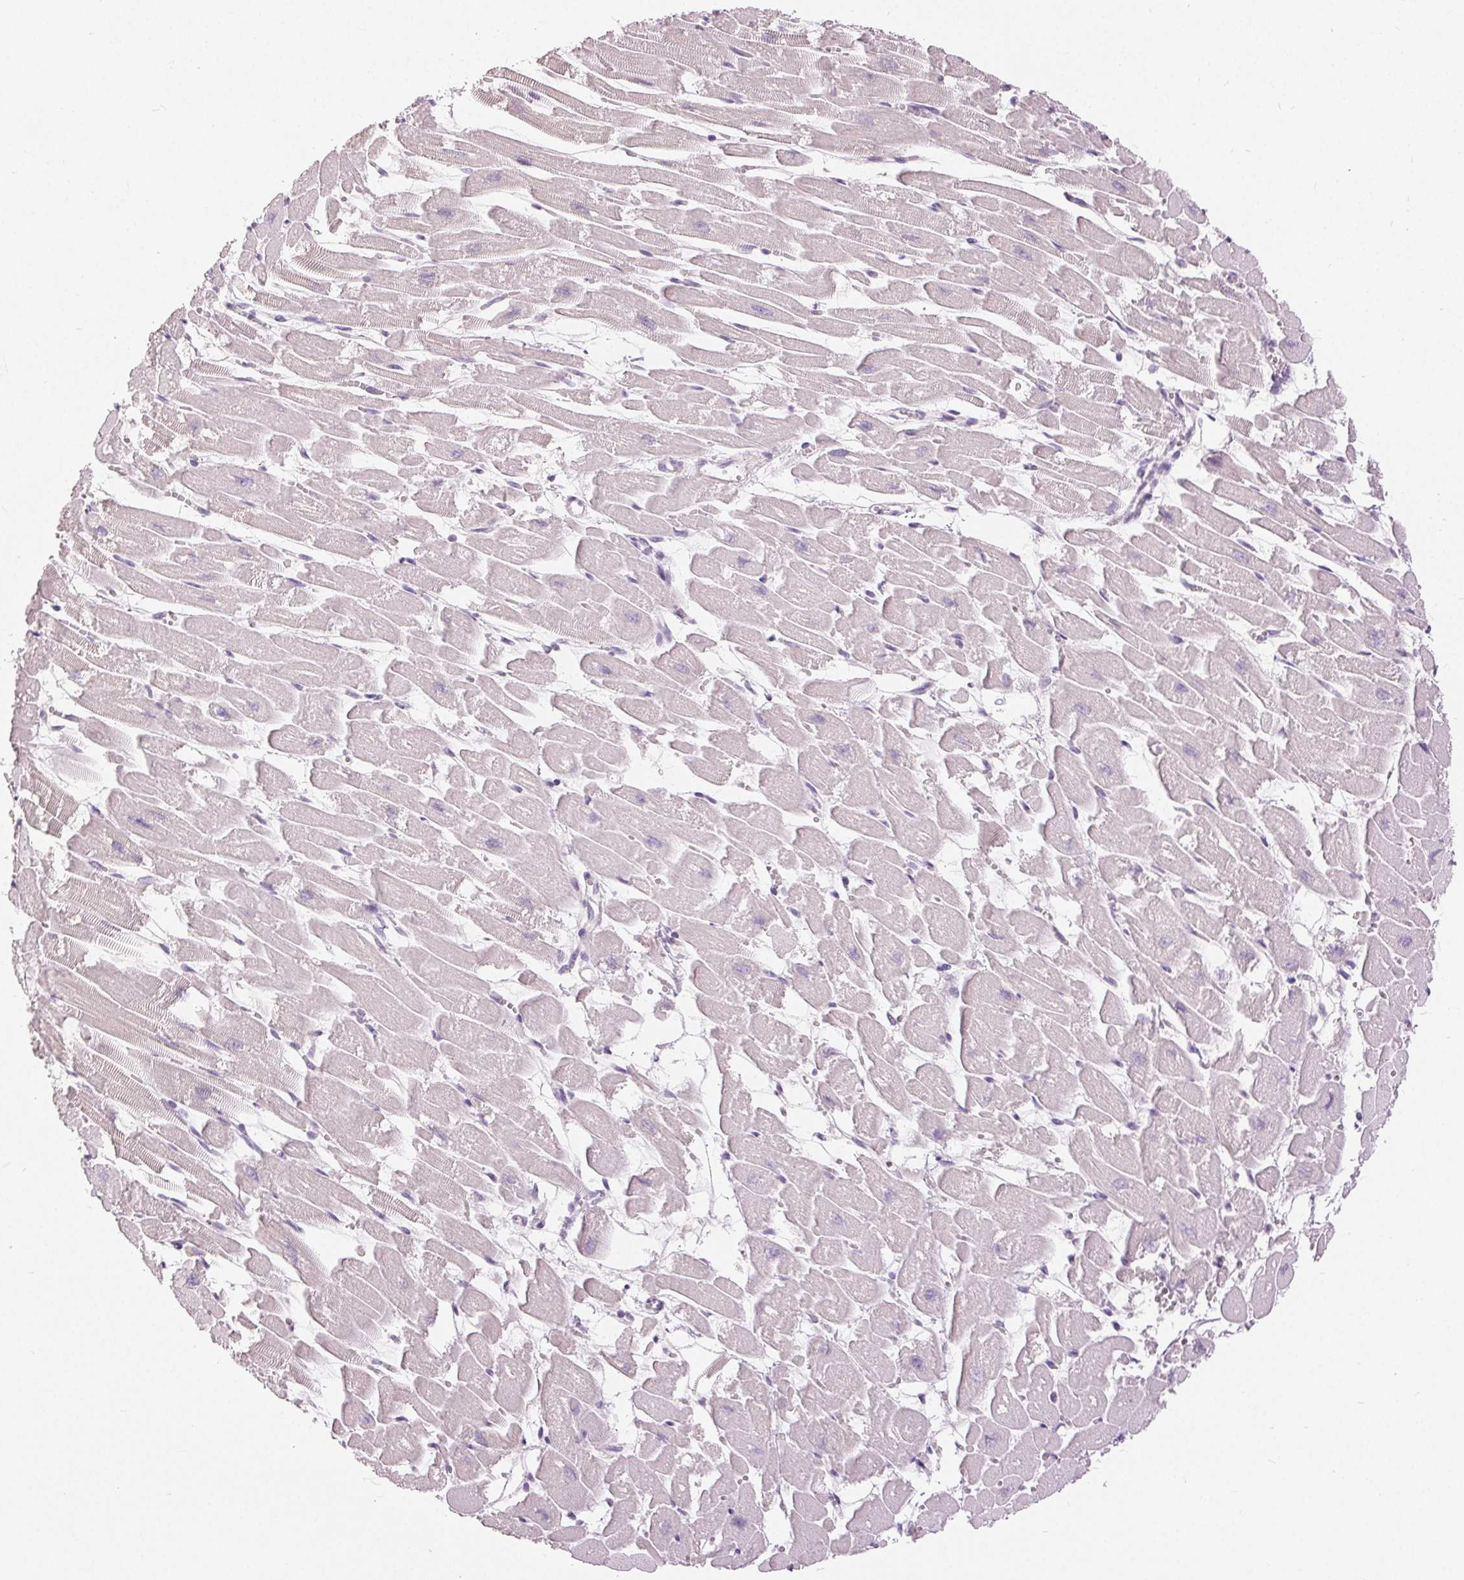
{"staining": {"intensity": "negative", "quantity": "none", "location": "none"}, "tissue": "heart muscle", "cell_type": "Cardiomyocytes", "image_type": "normal", "snomed": [{"axis": "morphology", "description": "Normal tissue, NOS"}, {"axis": "topography", "description": "Heart"}], "caption": "Immunohistochemical staining of normal human heart muscle demonstrates no significant staining in cardiomyocytes. The staining is performed using DAB (3,3'-diaminobenzidine) brown chromogen with nuclei counter-stained in using hematoxylin.", "gene": "DSG3", "patient": {"sex": "female", "age": 52}}